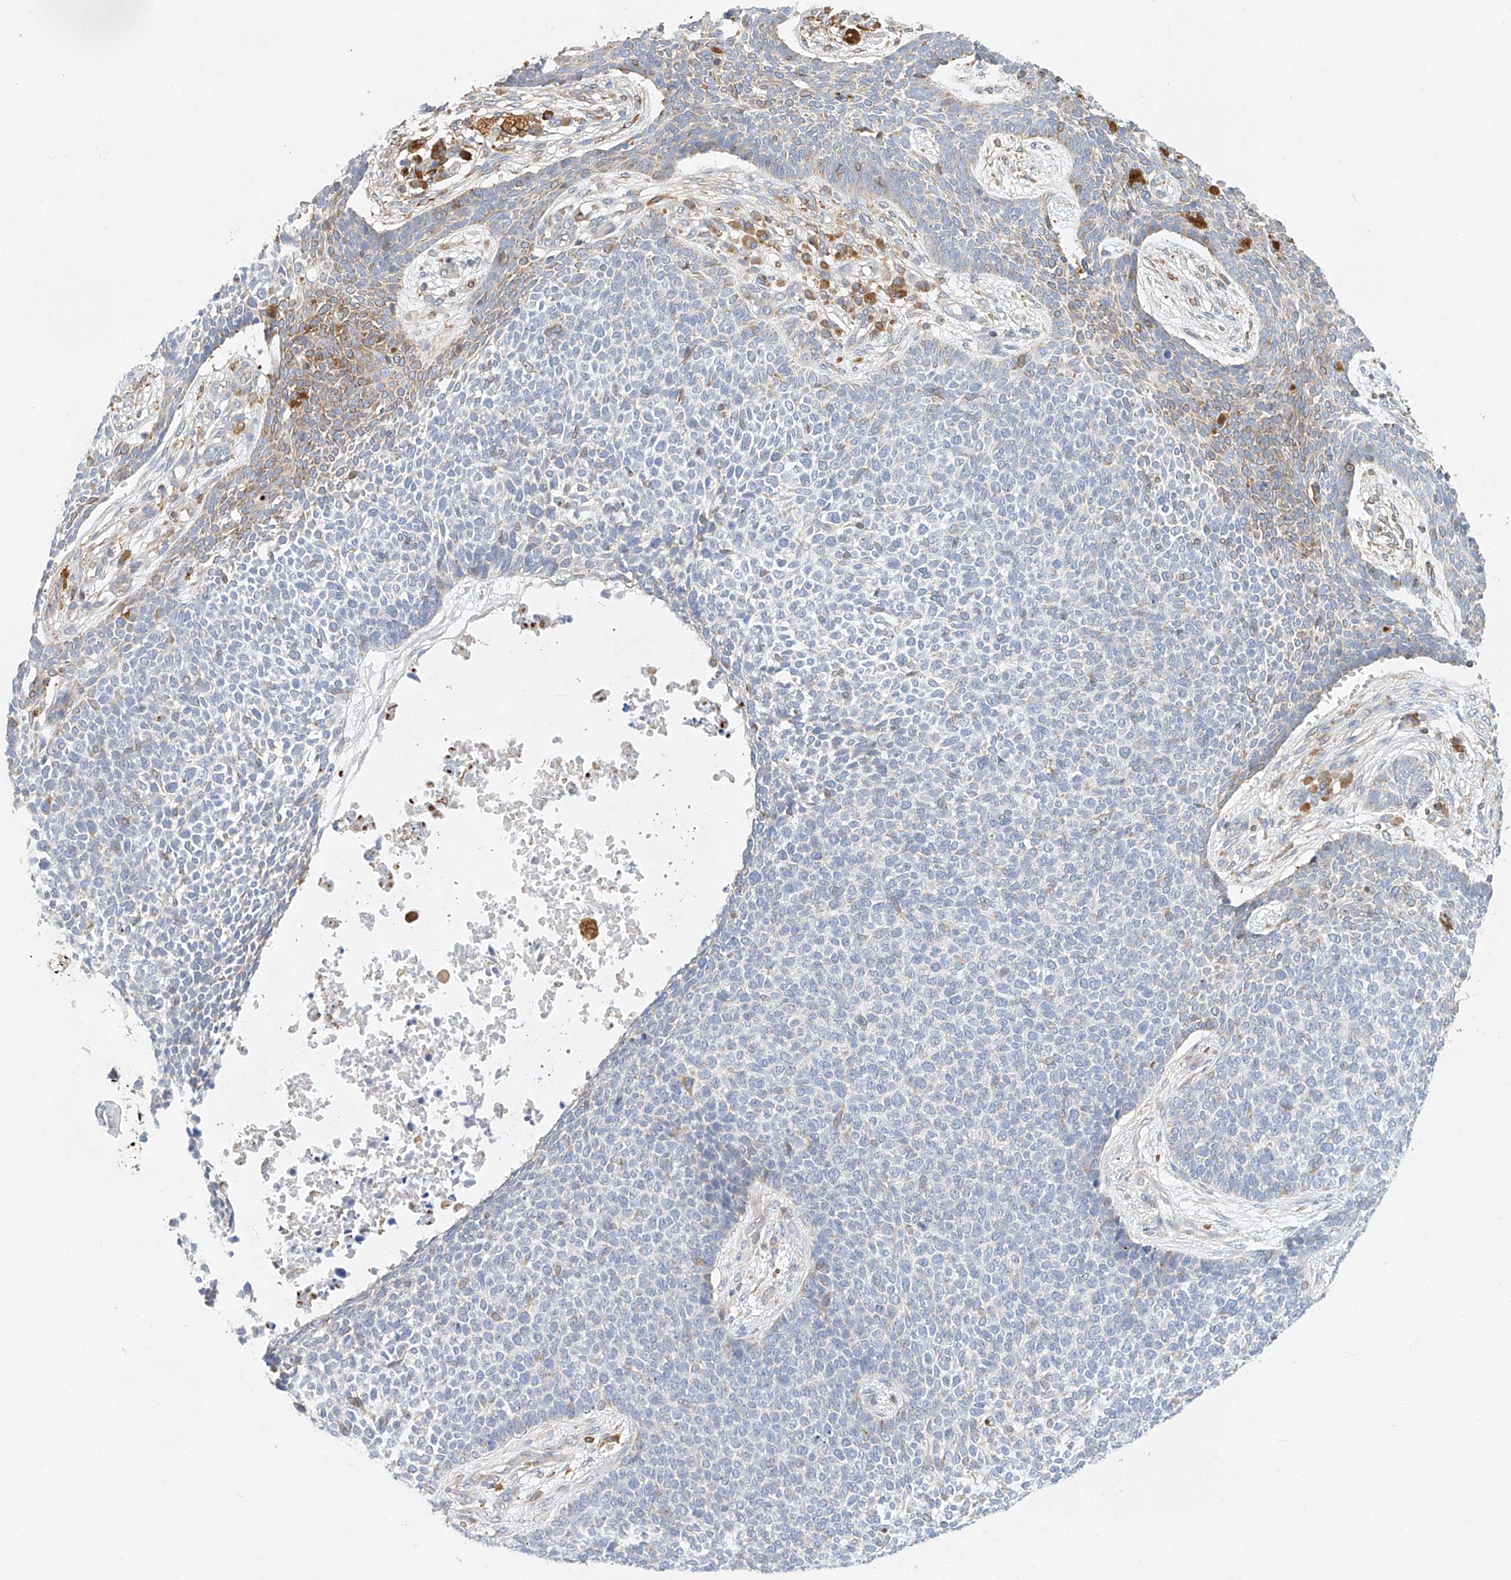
{"staining": {"intensity": "negative", "quantity": "none", "location": "none"}, "tissue": "skin cancer", "cell_type": "Tumor cells", "image_type": "cancer", "snomed": [{"axis": "morphology", "description": "Basal cell carcinoma"}, {"axis": "topography", "description": "Skin"}], "caption": "Tumor cells are negative for brown protein staining in skin cancer.", "gene": "DHRS7", "patient": {"sex": "female", "age": 84}}